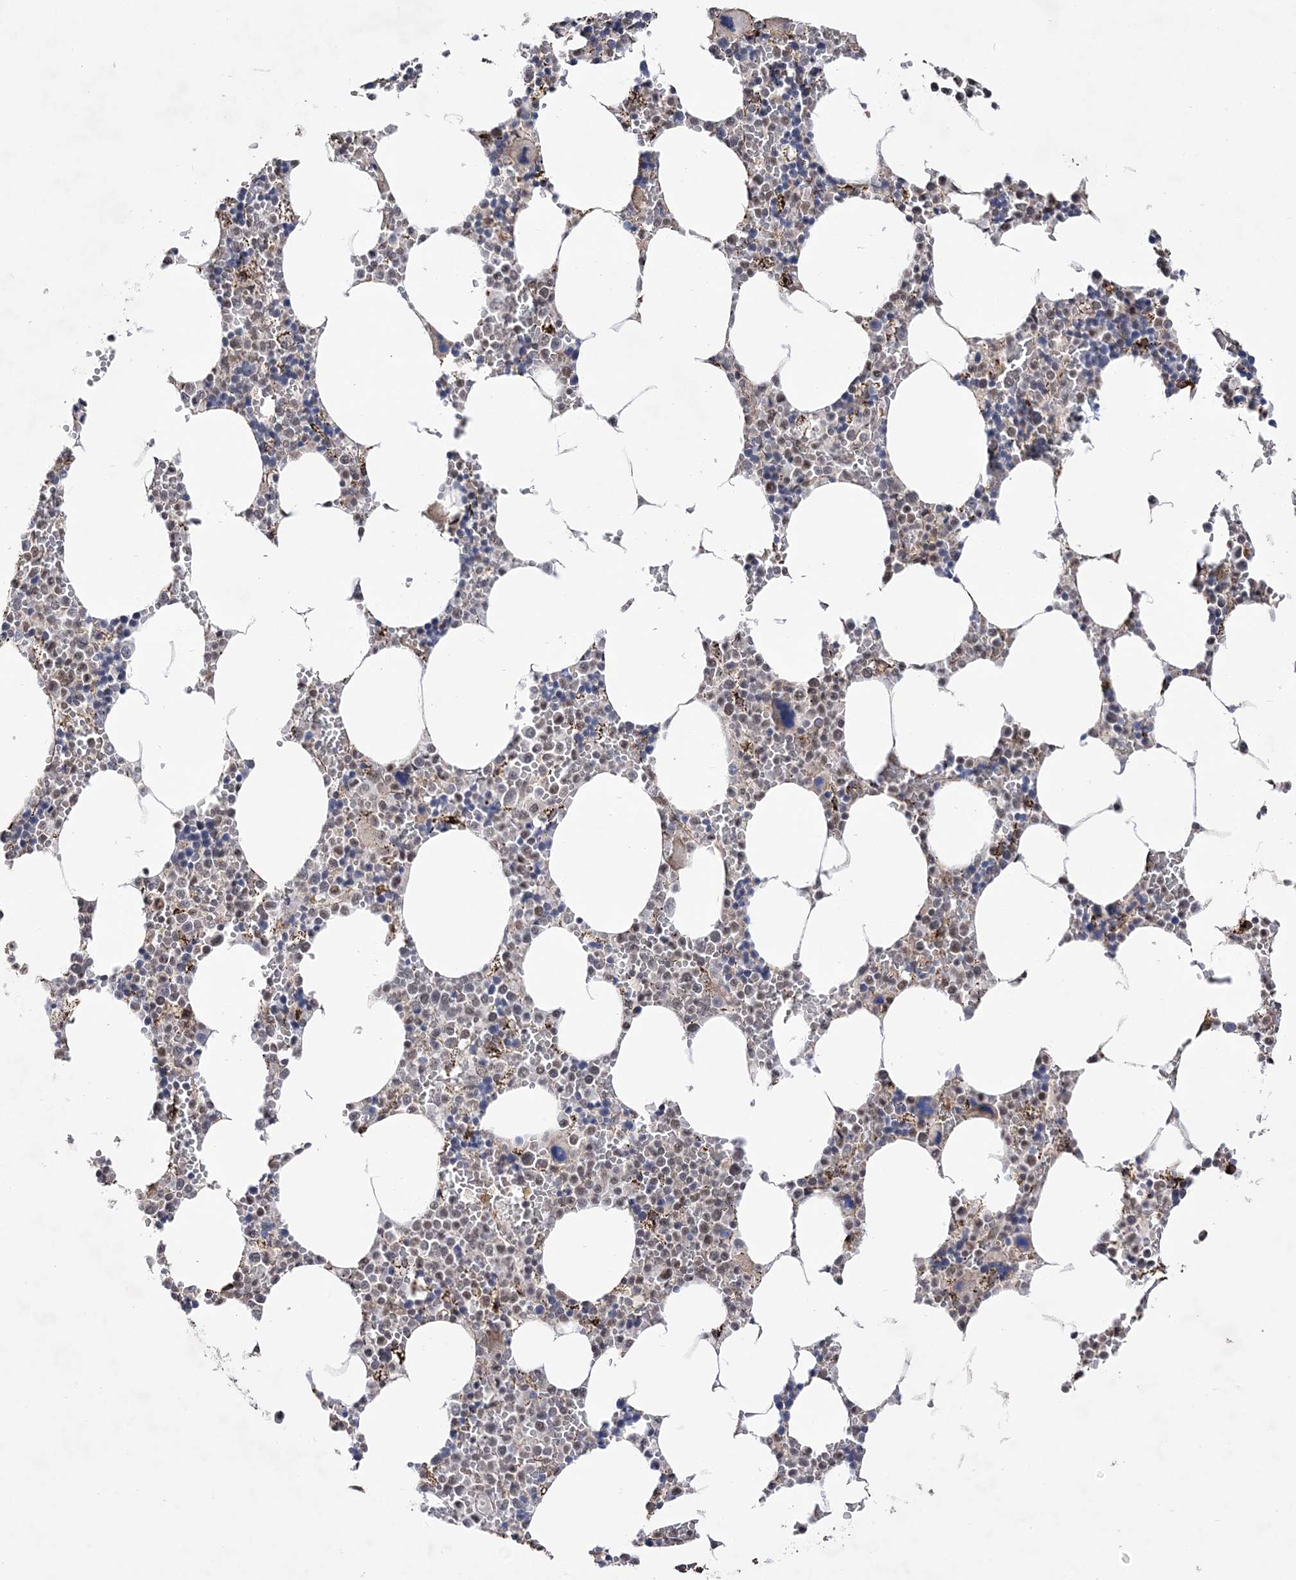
{"staining": {"intensity": "weak", "quantity": "25%-75%", "location": "nuclear"}, "tissue": "bone marrow", "cell_type": "Hematopoietic cells", "image_type": "normal", "snomed": [{"axis": "morphology", "description": "Normal tissue, NOS"}, {"axis": "topography", "description": "Bone marrow"}], "caption": "Protein expression analysis of unremarkable human bone marrow reveals weak nuclear positivity in about 25%-75% of hematopoietic cells. (IHC, brightfield microscopy, high magnification).", "gene": "BOD1L1", "patient": {"sex": "male", "age": 70}}